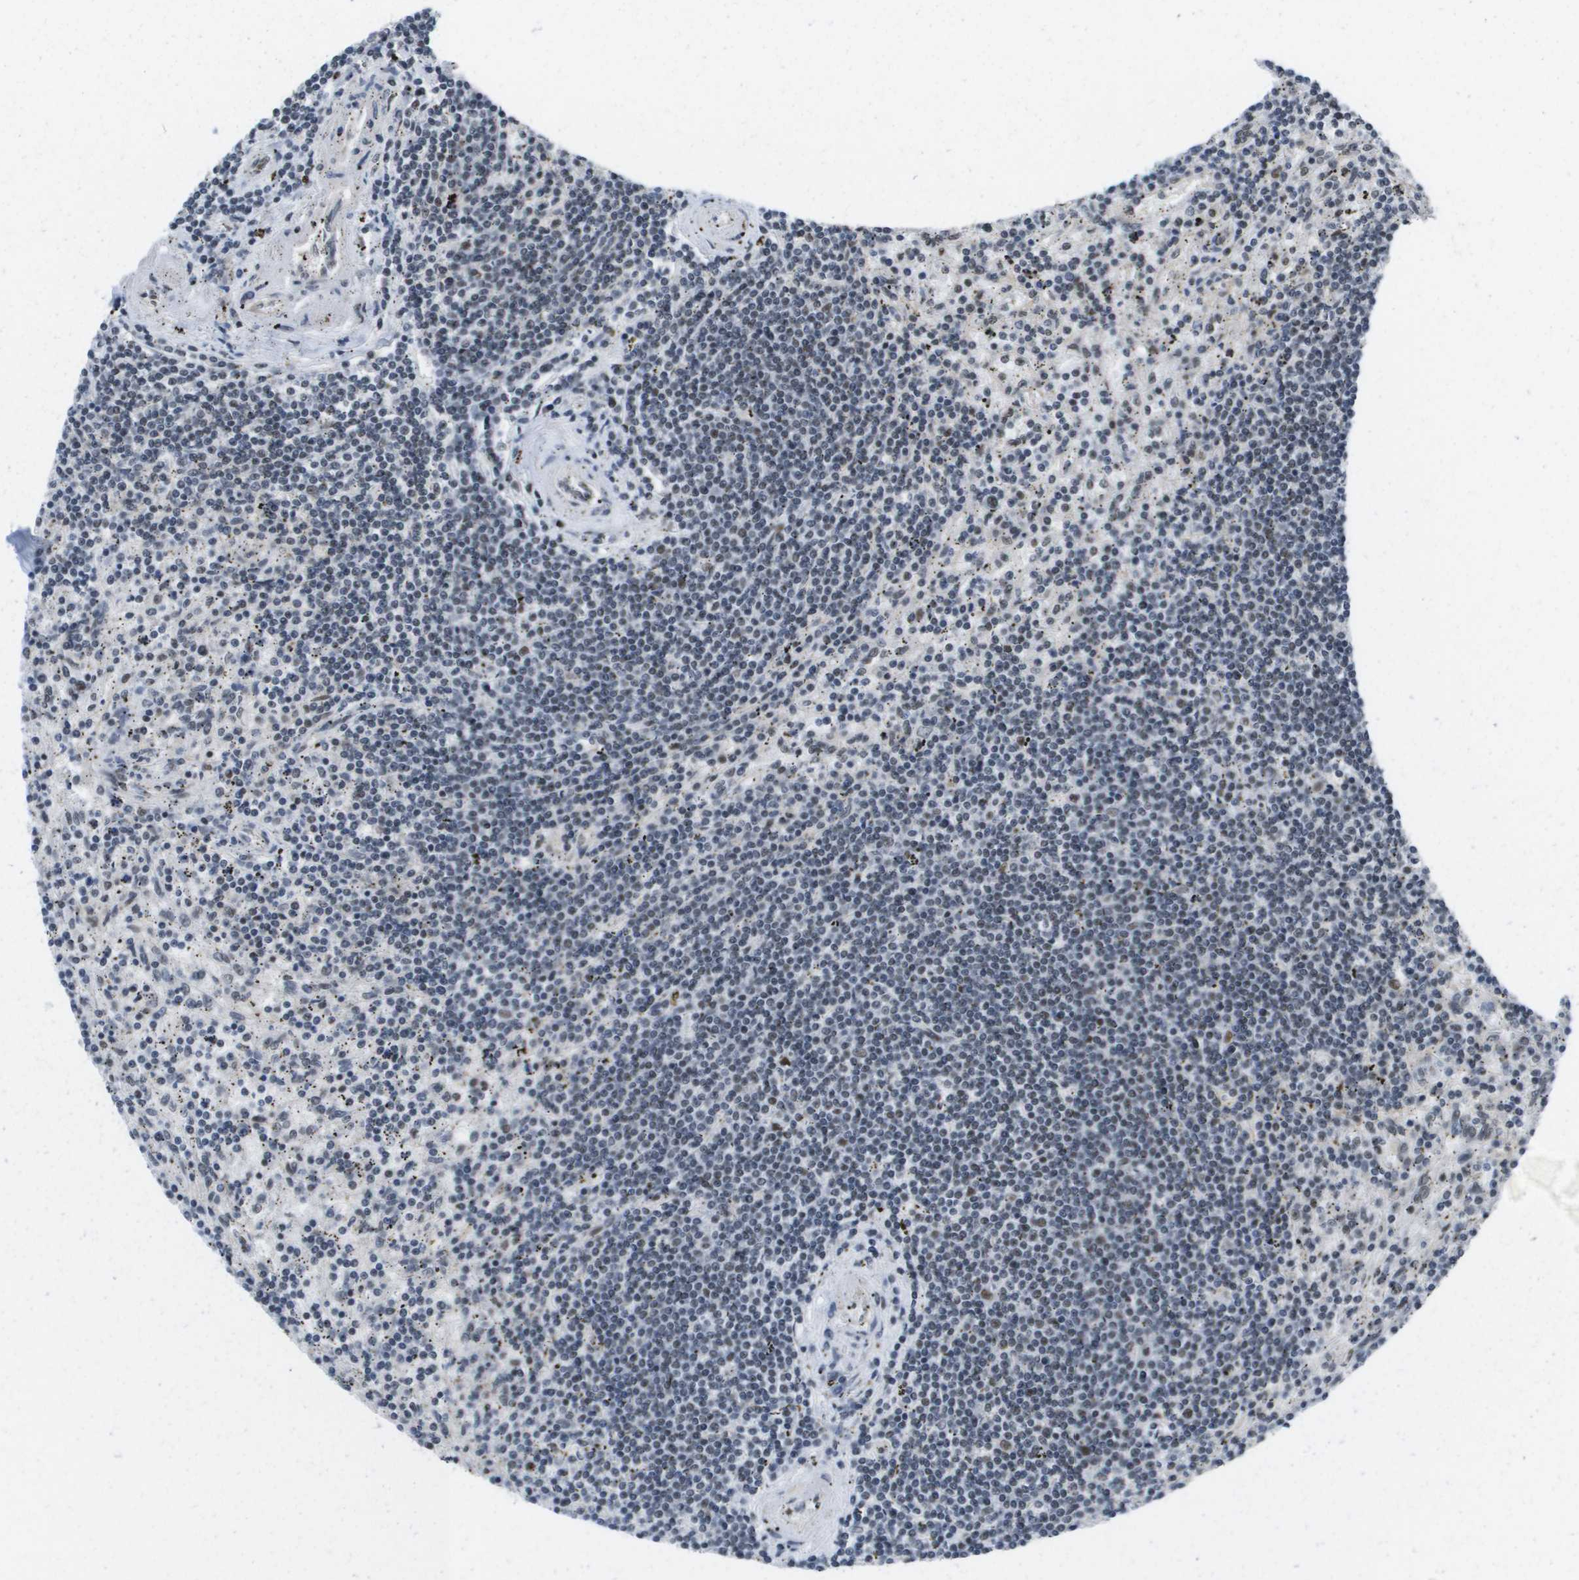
{"staining": {"intensity": "weak", "quantity": "<25%", "location": "nuclear"}, "tissue": "lymphoma", "cell_type": "Tumor cells", "image_type": "cancer", "snomed": [{"axis": "morphology", "description": "Malignant lymphoma, non-Hodgkin's type, Low grade"}, {"axis": "topography", "description": "Spleen"}], "caption": "Immunohistochemical staining of human low-grade malignant lymphoma, non-Hodgkin's type demonstrates no significant staining in tumor cells. (Brightfield microscopy of DAB (3,3'-diaminobenzidine) IHC at high magnification).", "gene": "ISY1", "patient": {"sex": "male", "age": 76}}